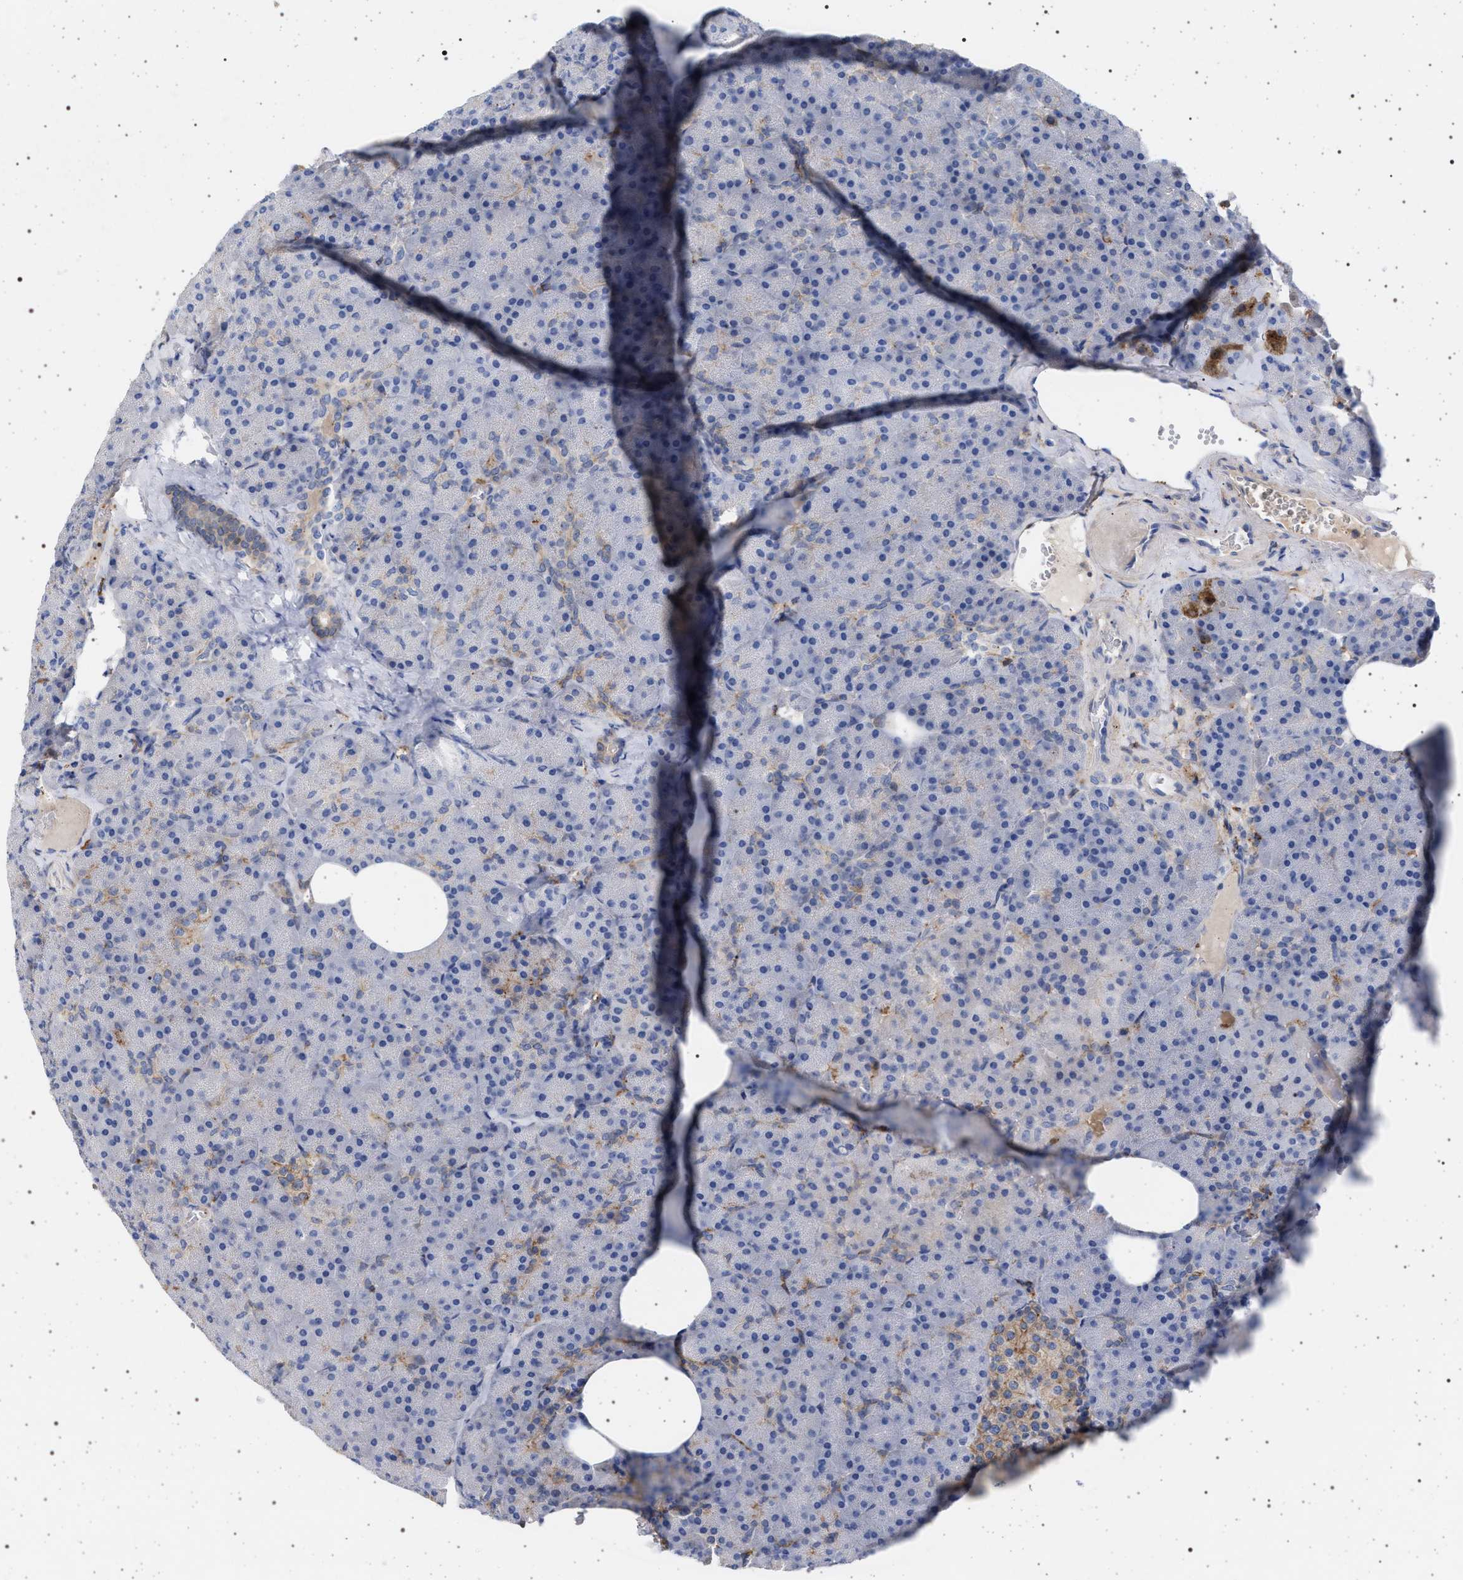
{"staining": {"intensity": "moderate", "quantity": "<25%", "location": "cytoplasmic/membranous"}, "tissue": "pancreas", "cell_type": "Exocrine glandular cells", "image_type": "normal", "snomed": [{"axis": "morphology", "description": "Normal tissue, NOS"}, {"axis": "morphology", "description": "Carcinoid, malignant, NOS"}, {"axis": "topography", "description": "Pancreas"}], "caption": "Pancreas stained with a brown dye demonstrates moderate cytoplasmic/membranous positive staining in approximately <25% of exocrine glandular cells.", "gene": "PLG", "patient": {"sex": "female", "age": 35}}